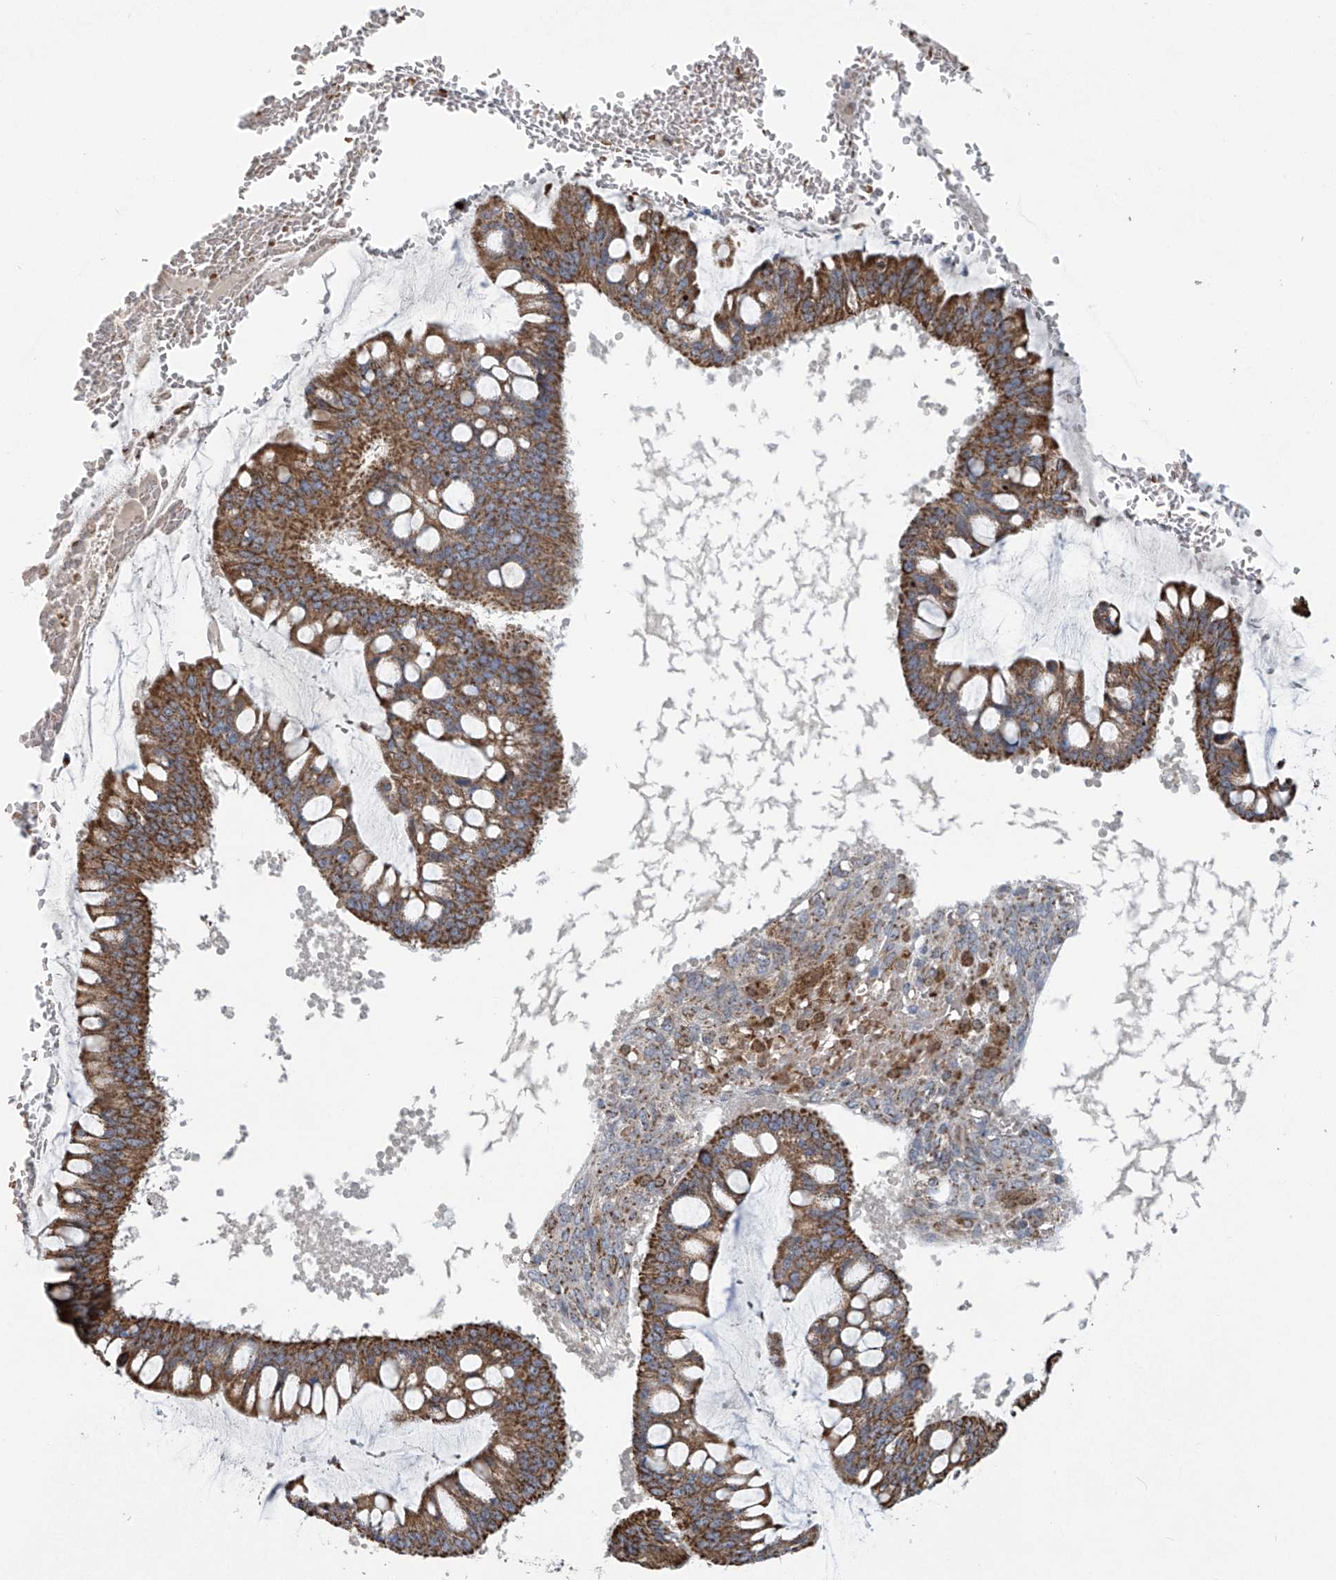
{"staining": {"intensity": "moderate", "quantity": ">75%", "location": "cytoplasmic/membranous"}, "tissue": "ovarian cancer", "cell_type": "Tumor cells", "image_type": "cancer", "snomed": [{"axis": "morphology", "description": "Cystadenocarcinoma, mucinous, NOS"}, {"axis": "topography", "description": "Ovary"}], "caption": "This micrograph shows IHC staining of human ovarian cancer, with medium moderate cytoplasmic/membranous staining in about >75% of tumor cells.", "gene": "COMMD1", "patient": {"sex": "female", "age": 73}}